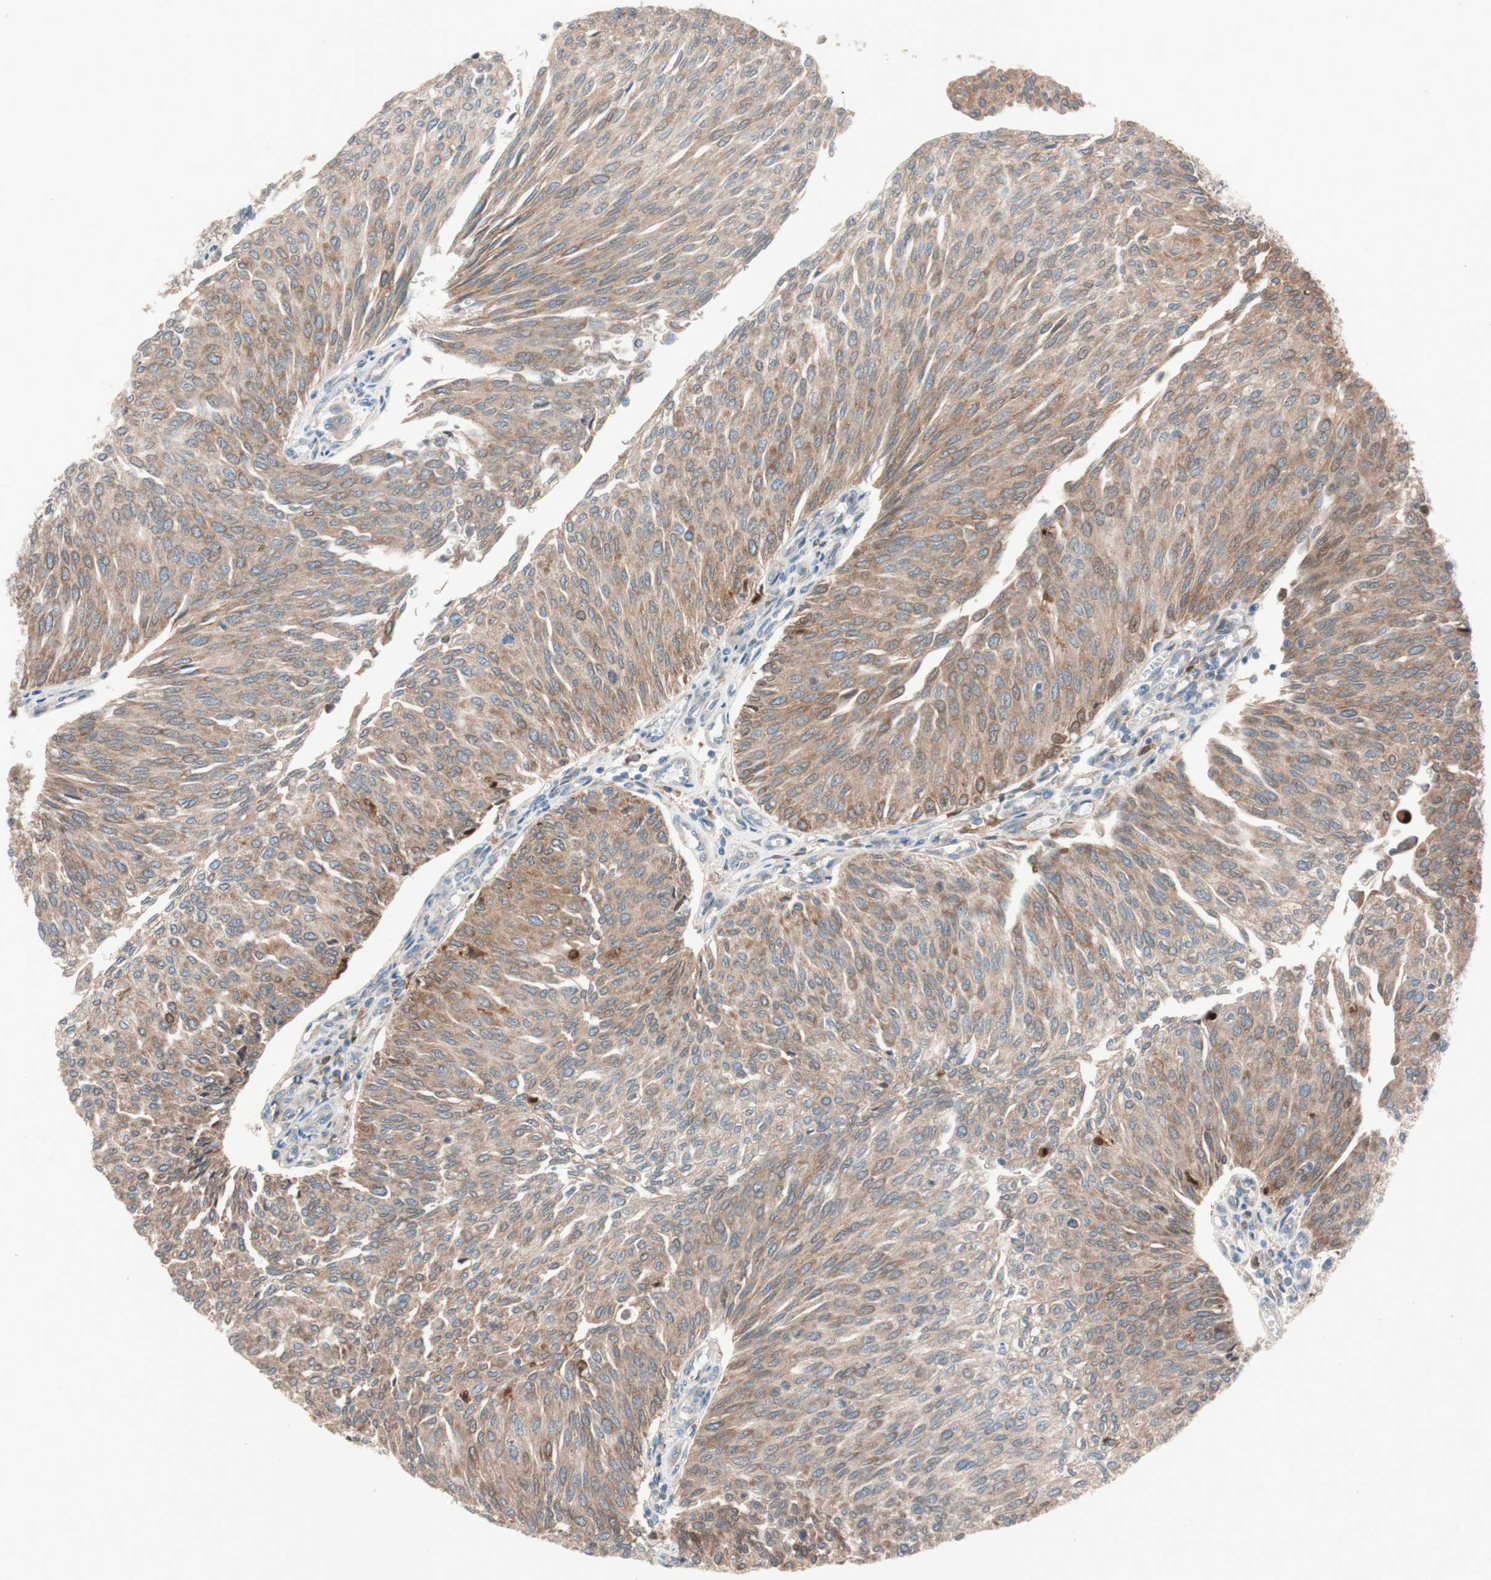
{"staining": {"intensity": "moderate", "quantity": ">75%", "location": "cytoplasmic/membranous"}, "tissue": "urothelial cancer", "cell_type": "Tumor cells", "image_type": "cancer", "snomed": [{"axis": "morphology", "description": "Urothelial carcinoma, Low grade"}, {"axis": "topography", "description": "Urinary bladder"}], "caption": "DAB immunohistochemical staining of human low-grade urothelial carcinoma reveals moderate cytoplasmic/membranous protein expression in approximately >75% of tumor cells.", "gene": "FAAH", "patient": {"sex": "female", "age": 79}}